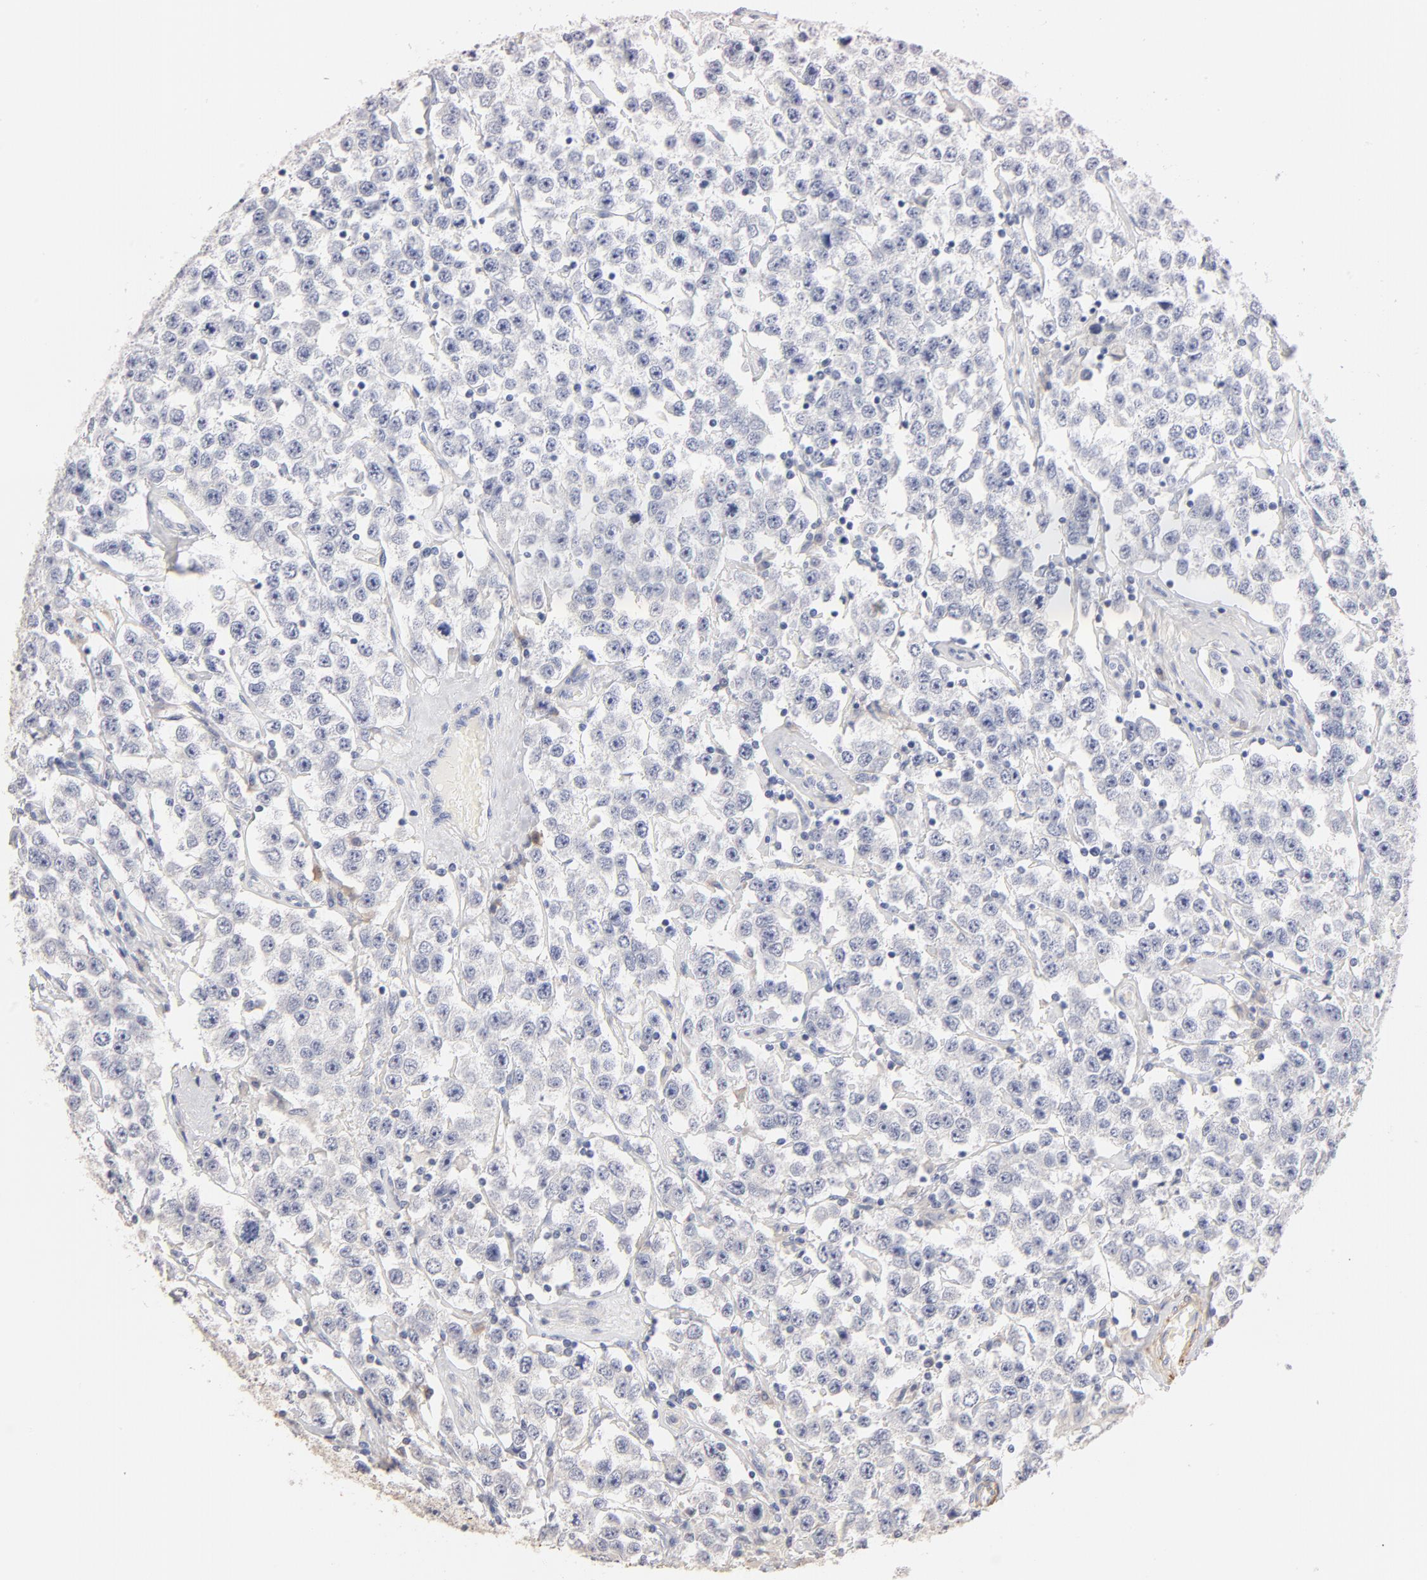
{"staining": {"intensity": "negative", "quantity": "none", "location": "none"}, "tissue": "testis cancer", "cell_type": "Tumor cells", "image_type": "cancer", "snomed": [{"axis": "morphology", "description": "Seminoma, NOS"}, {"axis": "topography", "description": "Testis"}], "caption": "Tumor cells show no significant expression in seminoma (testis).", "gene": "ITGA8", "patient": {"sex": "male", "age": 52}}